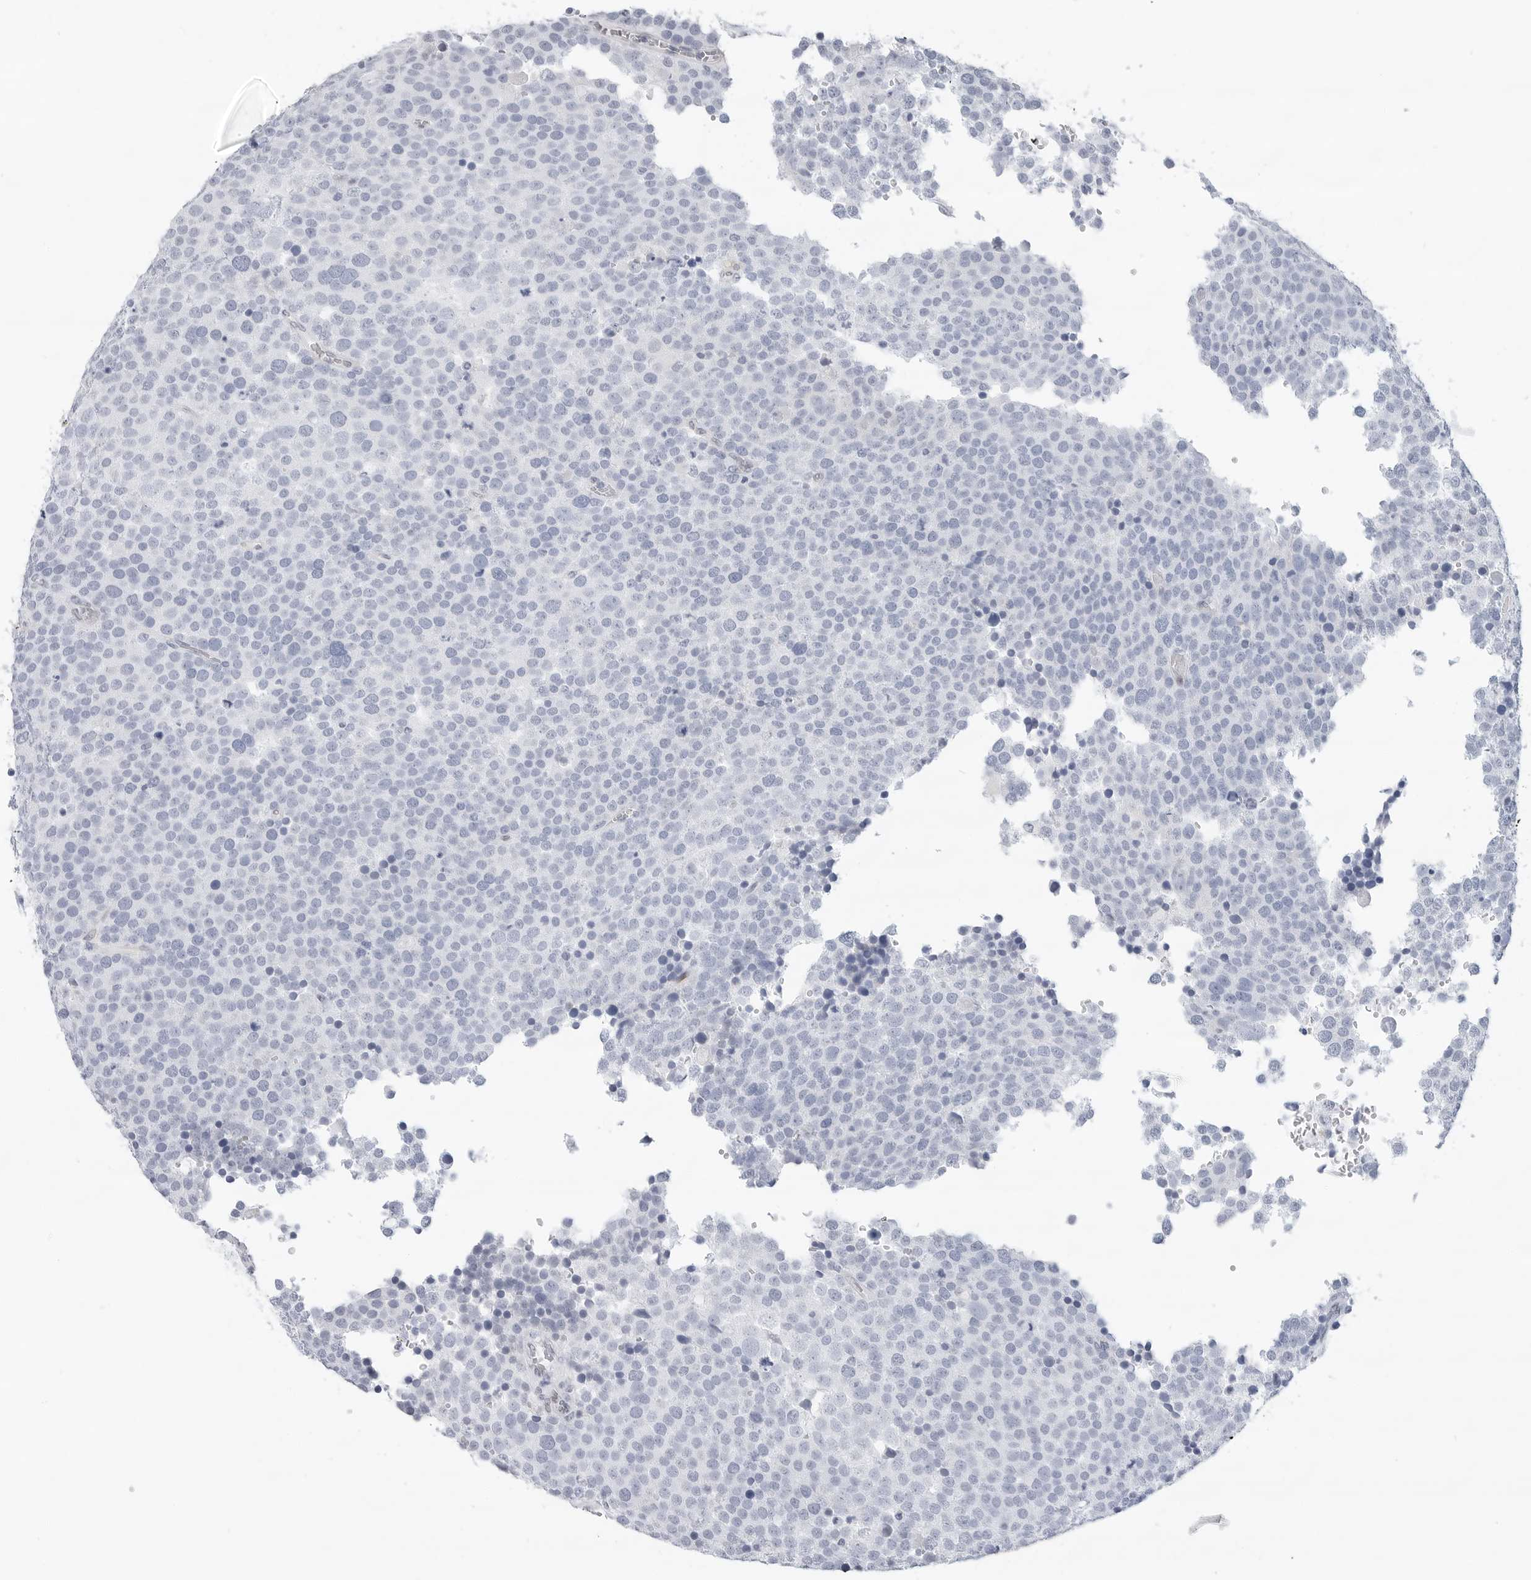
{"staining": {"intensity": "negative", "quantity": "none", "location": "none"}, "tissue": "testis cancer", "cell_type": "Tumor cells", "image_type": "cancer", "snomed": [{"axis": "morphology", "description": "Seminoma, NOS"}, {"axis": "topography", "description": "Testis"}], "caption": "Tumor cells are negative for brown protein staining in seminoma (testis).", "gene": "SLC19A1", "patient": {"sex": "male", "age": 71}}